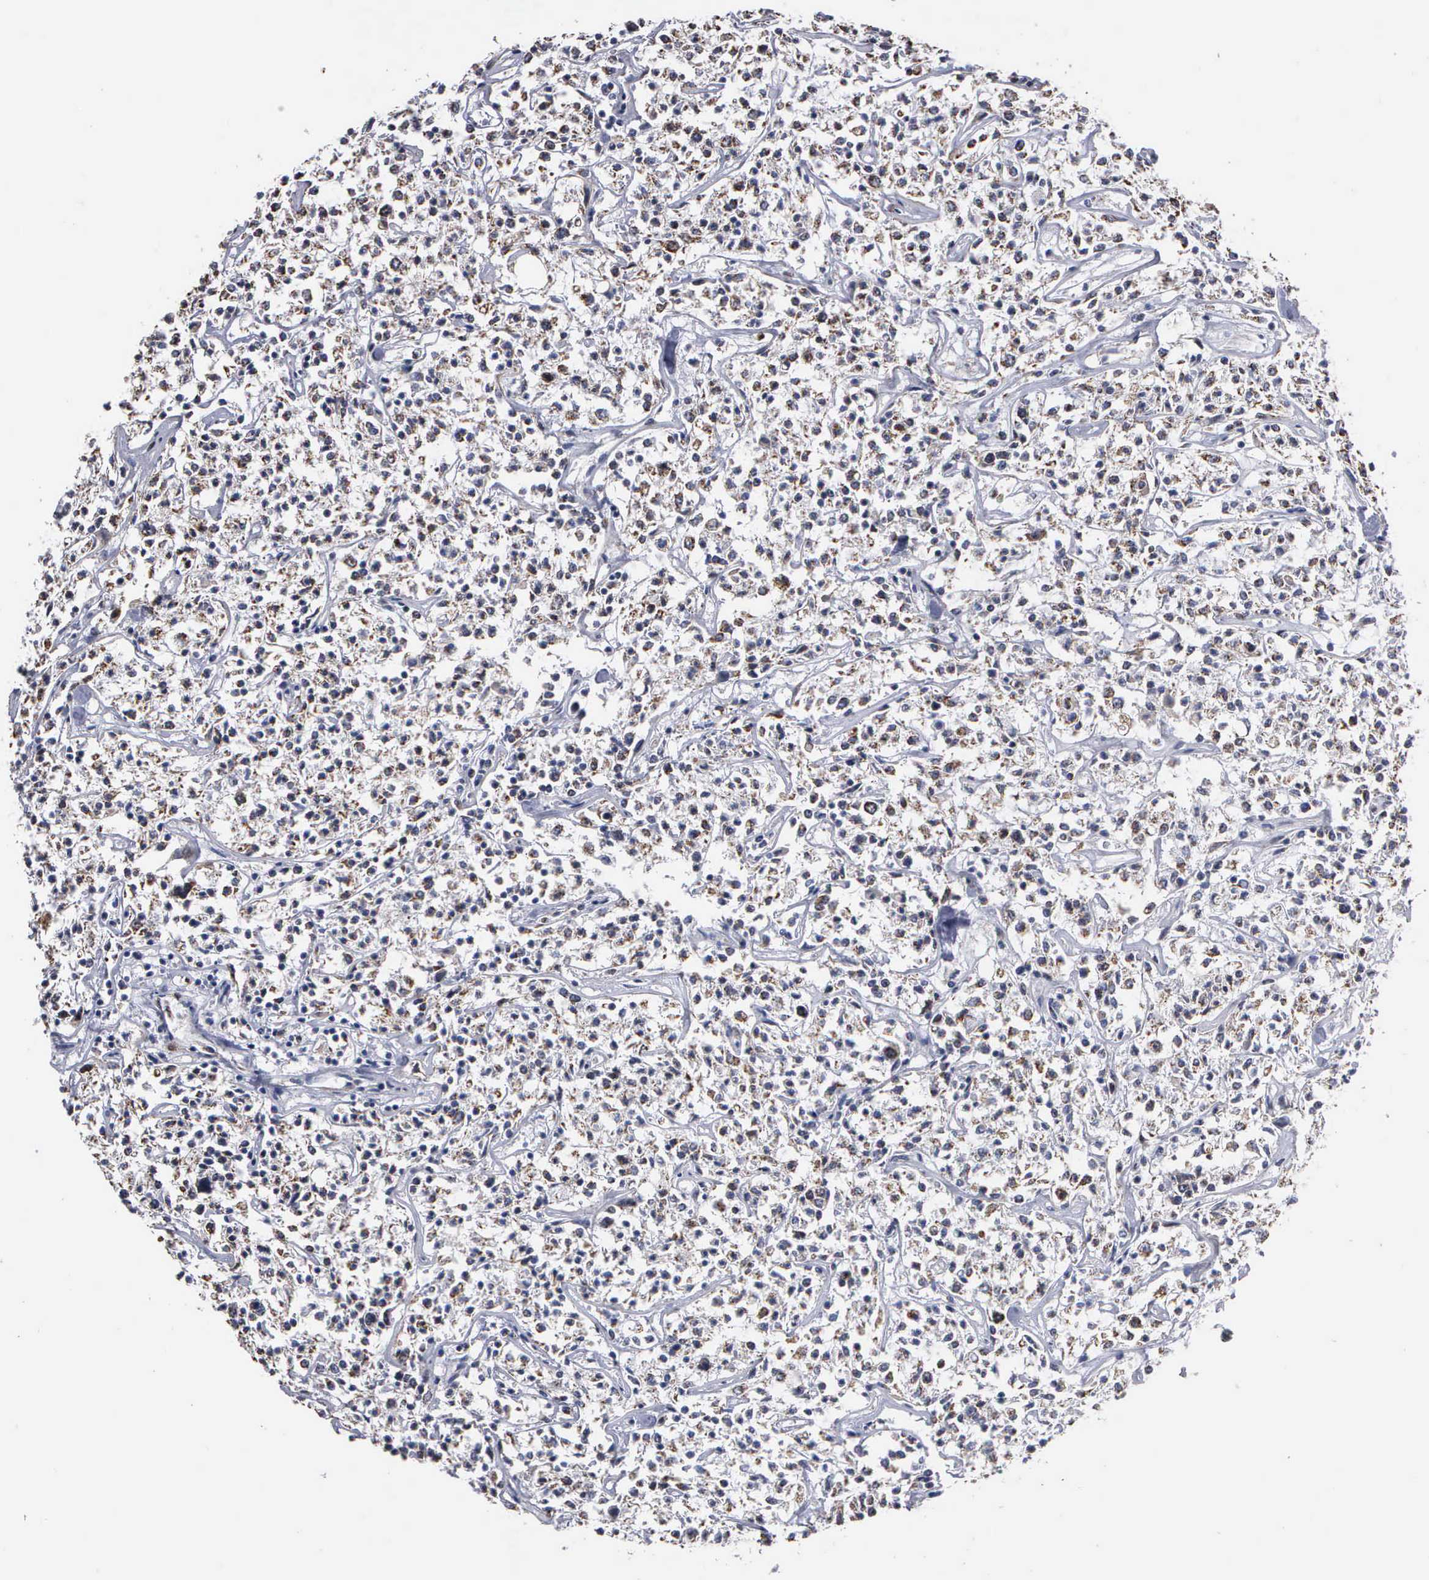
{"staining": {"intensity": "weak", "quantity": "<25%", "location": "cytoplasmic/membranous"}, "tissue": "lymphoma", "cell_type": "Tumor cells", "image_type": "cancer", "snomed": [{"axis": "morphology", "description": "Malignant lymphoma, non-Hodgkin's type, Low grade"}, {"axis": "topography", "description": "Small intestine"}], "caption": "High power microscopy image of an immunohistochemistry photomicrograph of malignant lymphoma, non-Hodgkin's type (low-grade), revealing no significant staining in tumor cells.", "gene": "NGDN", "patient": {"sex": "female", "age": 59}}